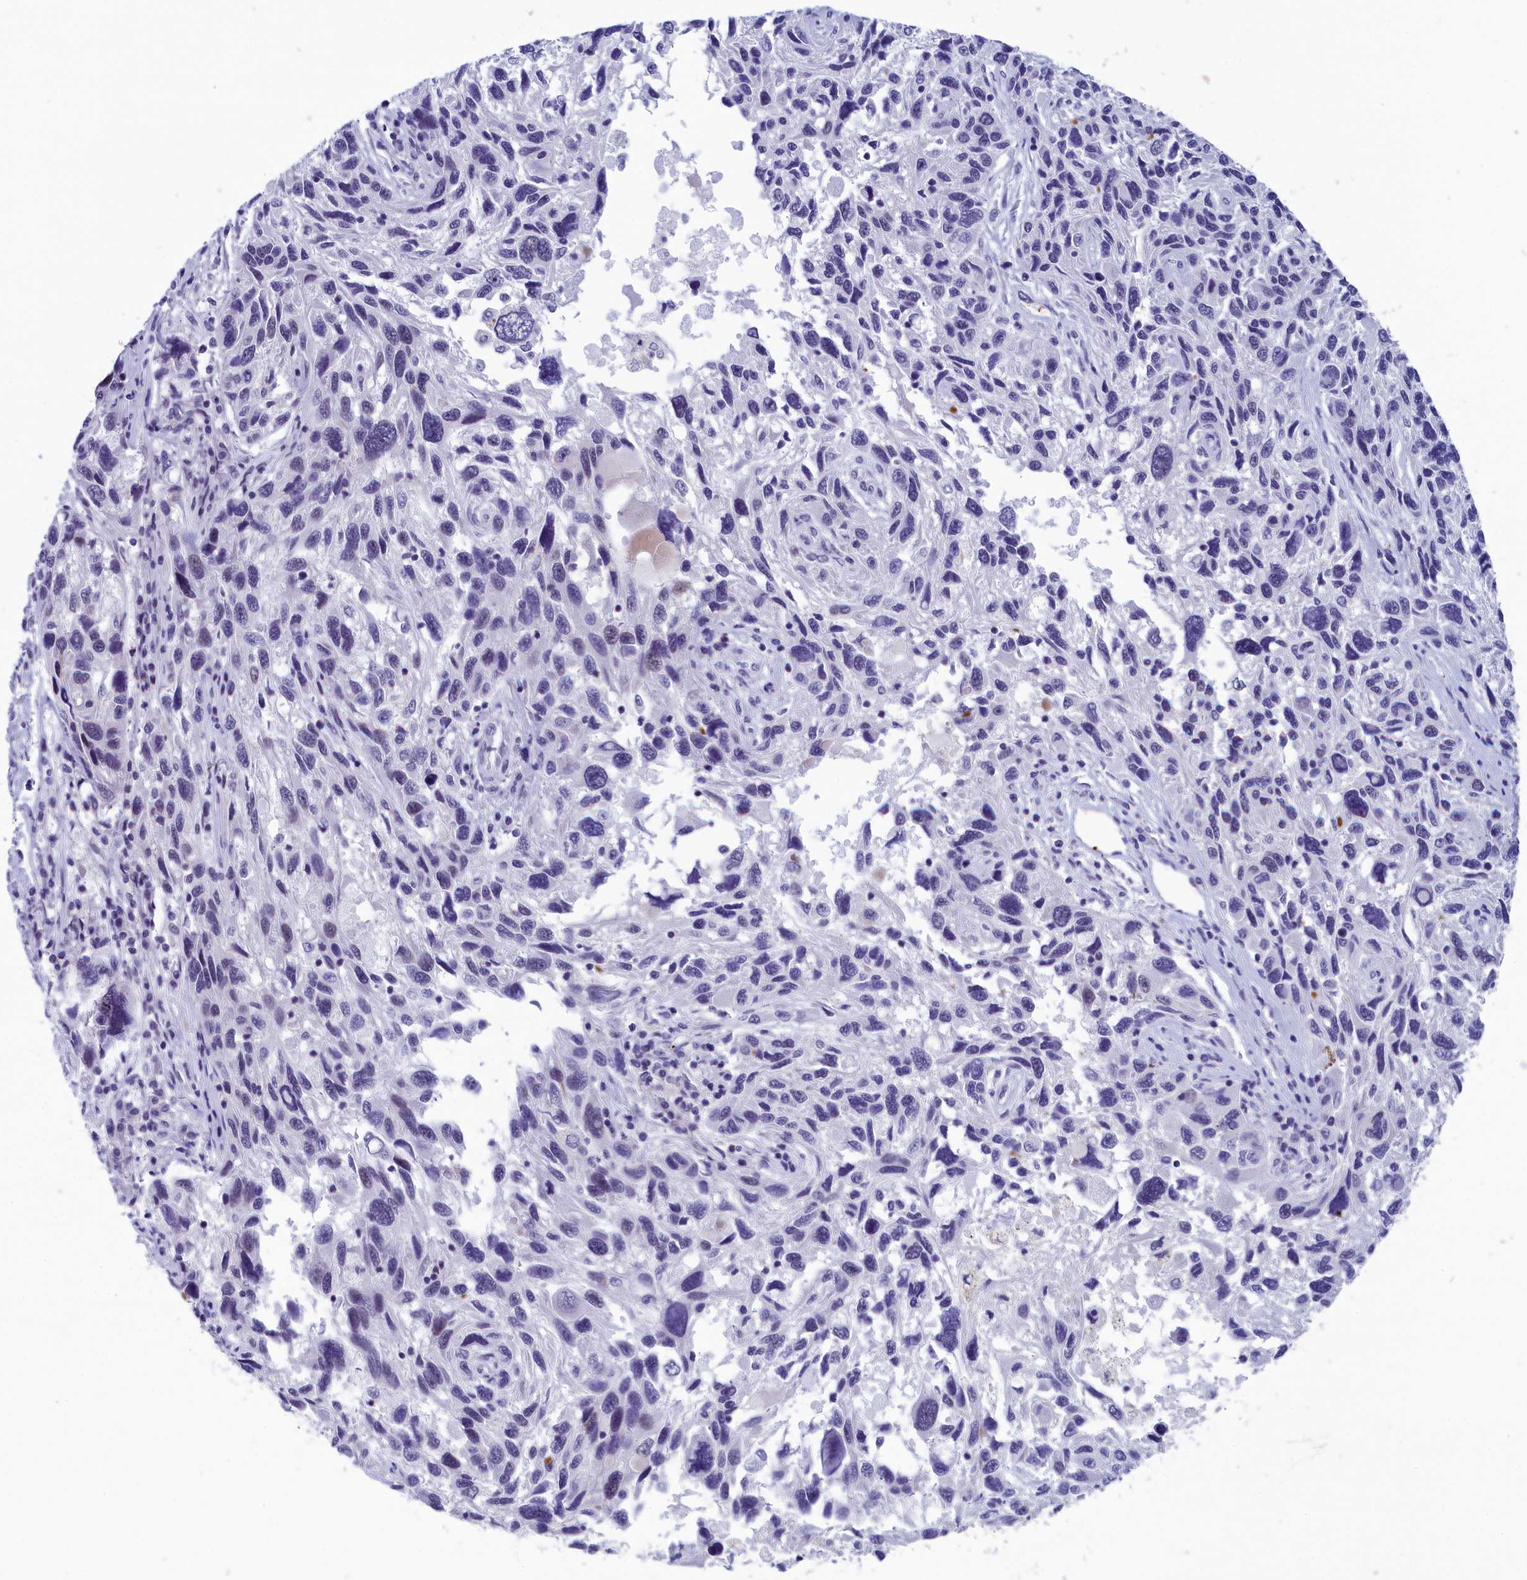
{"staining": {"intensity": "negative", "quantity": "none", "location": "none"}, "tissue": "melanoma", "cell_type": "Tumor cells", "image_type": "cancer", "snomed": [{"axis": "morphology", "description": "Malignant melanoma, NOS"}, {"axis": "topography", "description": "Skin"}], "caption": "Malignant melanoma was stained to show a protein in brown. There is no significant positivity in tumor cells. The staining is performed using DAB (3,3'-diaminobenzidine) brown chromogen with nuclei counter-stained in using hematoxylin.", "gene": "AIFM2", "patient": {"sex": "male", "age": 53}}